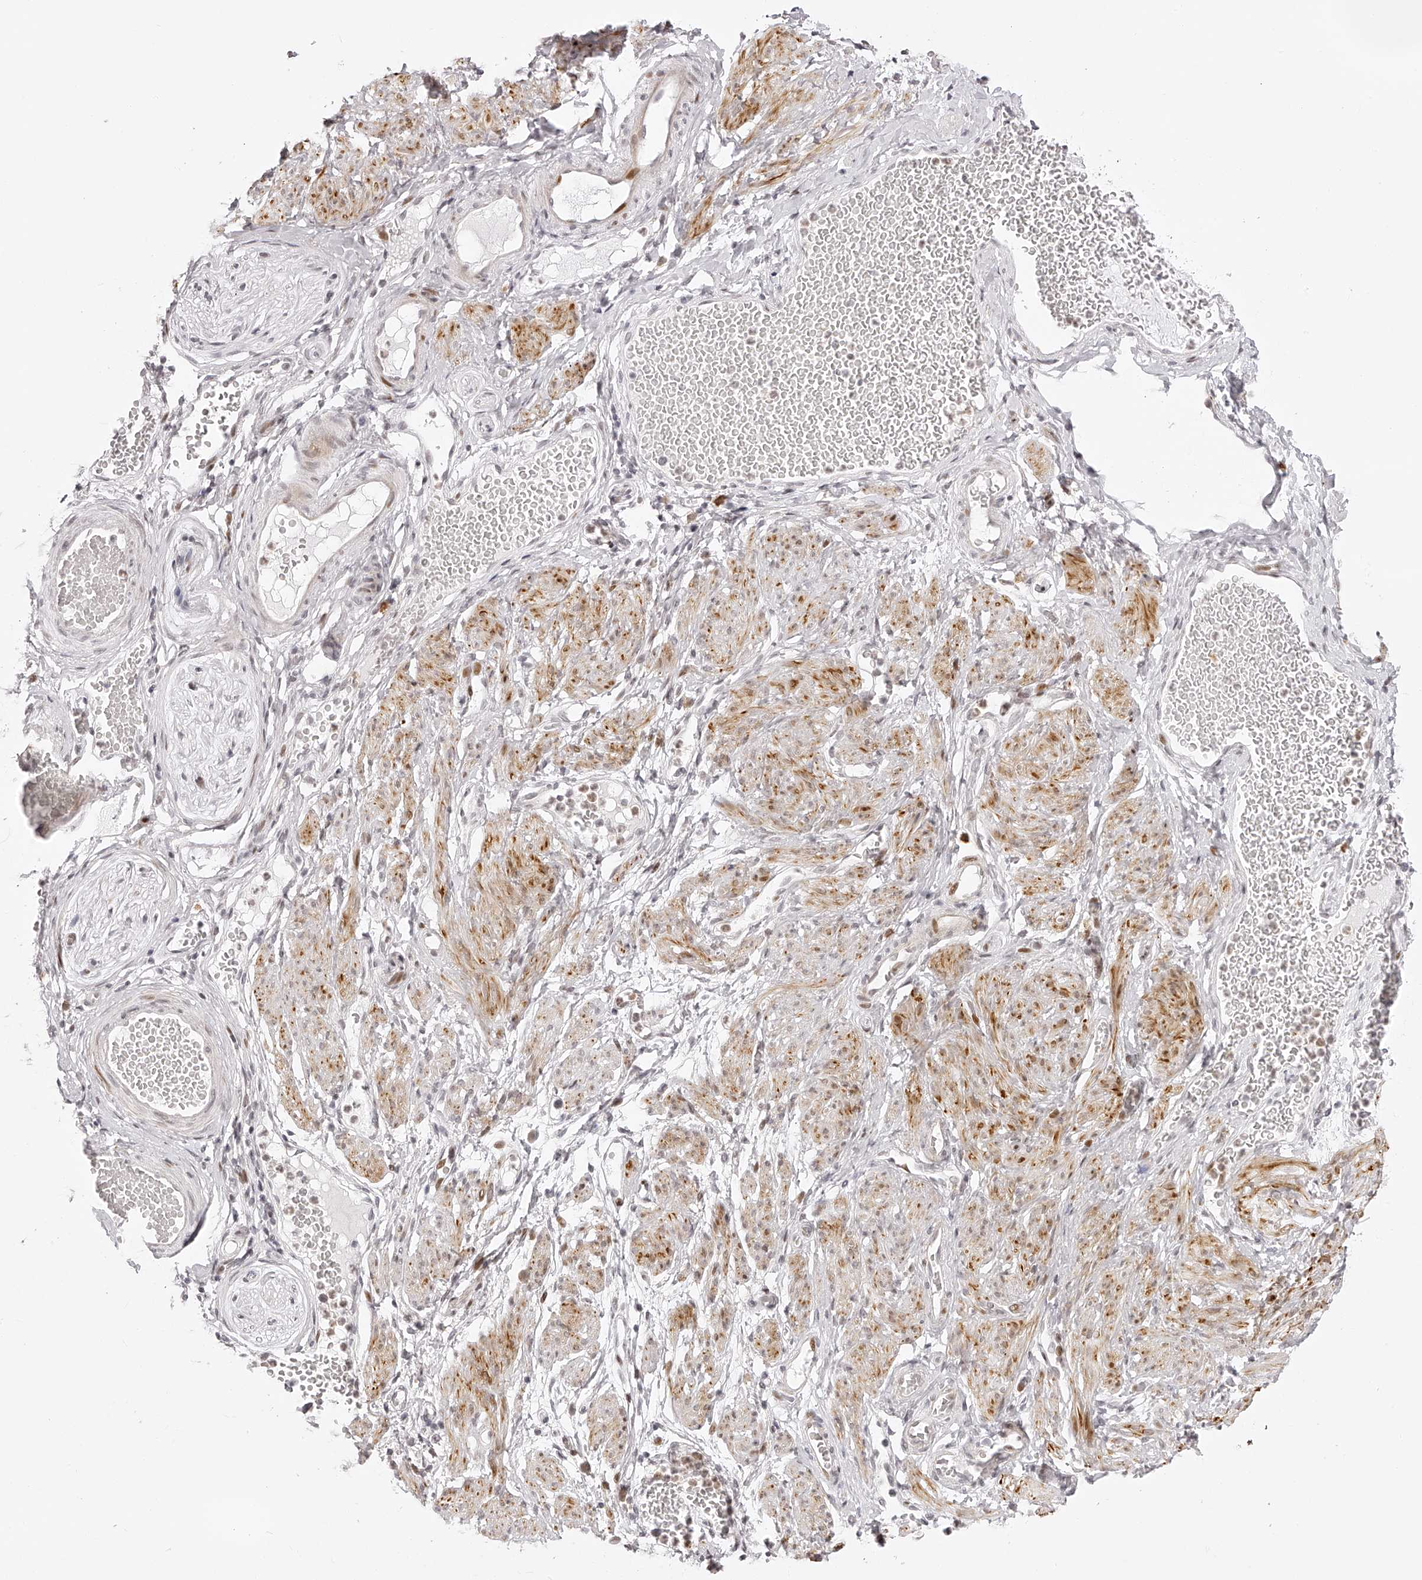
{"staining": {"intensity": "weak", "quantity": "25%-75%", "location": "cytoplasmic/membranous,nuclear"}, "tissue": "adipose tissue", "cell_type": "Adipocytes", "image_type": "normal", "snomed": [{"axis": "morphology", "description": "Normal tissue, NOS"}, {"axis": "topography", "description": "Smooth muscle"}, {"axis": "topography", "description": "Peripheral nerve tissue"}], "caption": "Adipose tissue was stained to show a protein in brown. There is low levels of weak cytoplasmic/membranous,nuclear expression in about 25%-75% of adipocytes.", "gene": "PLEKHG1", "patient": {"sex": "female", "age": 39}}